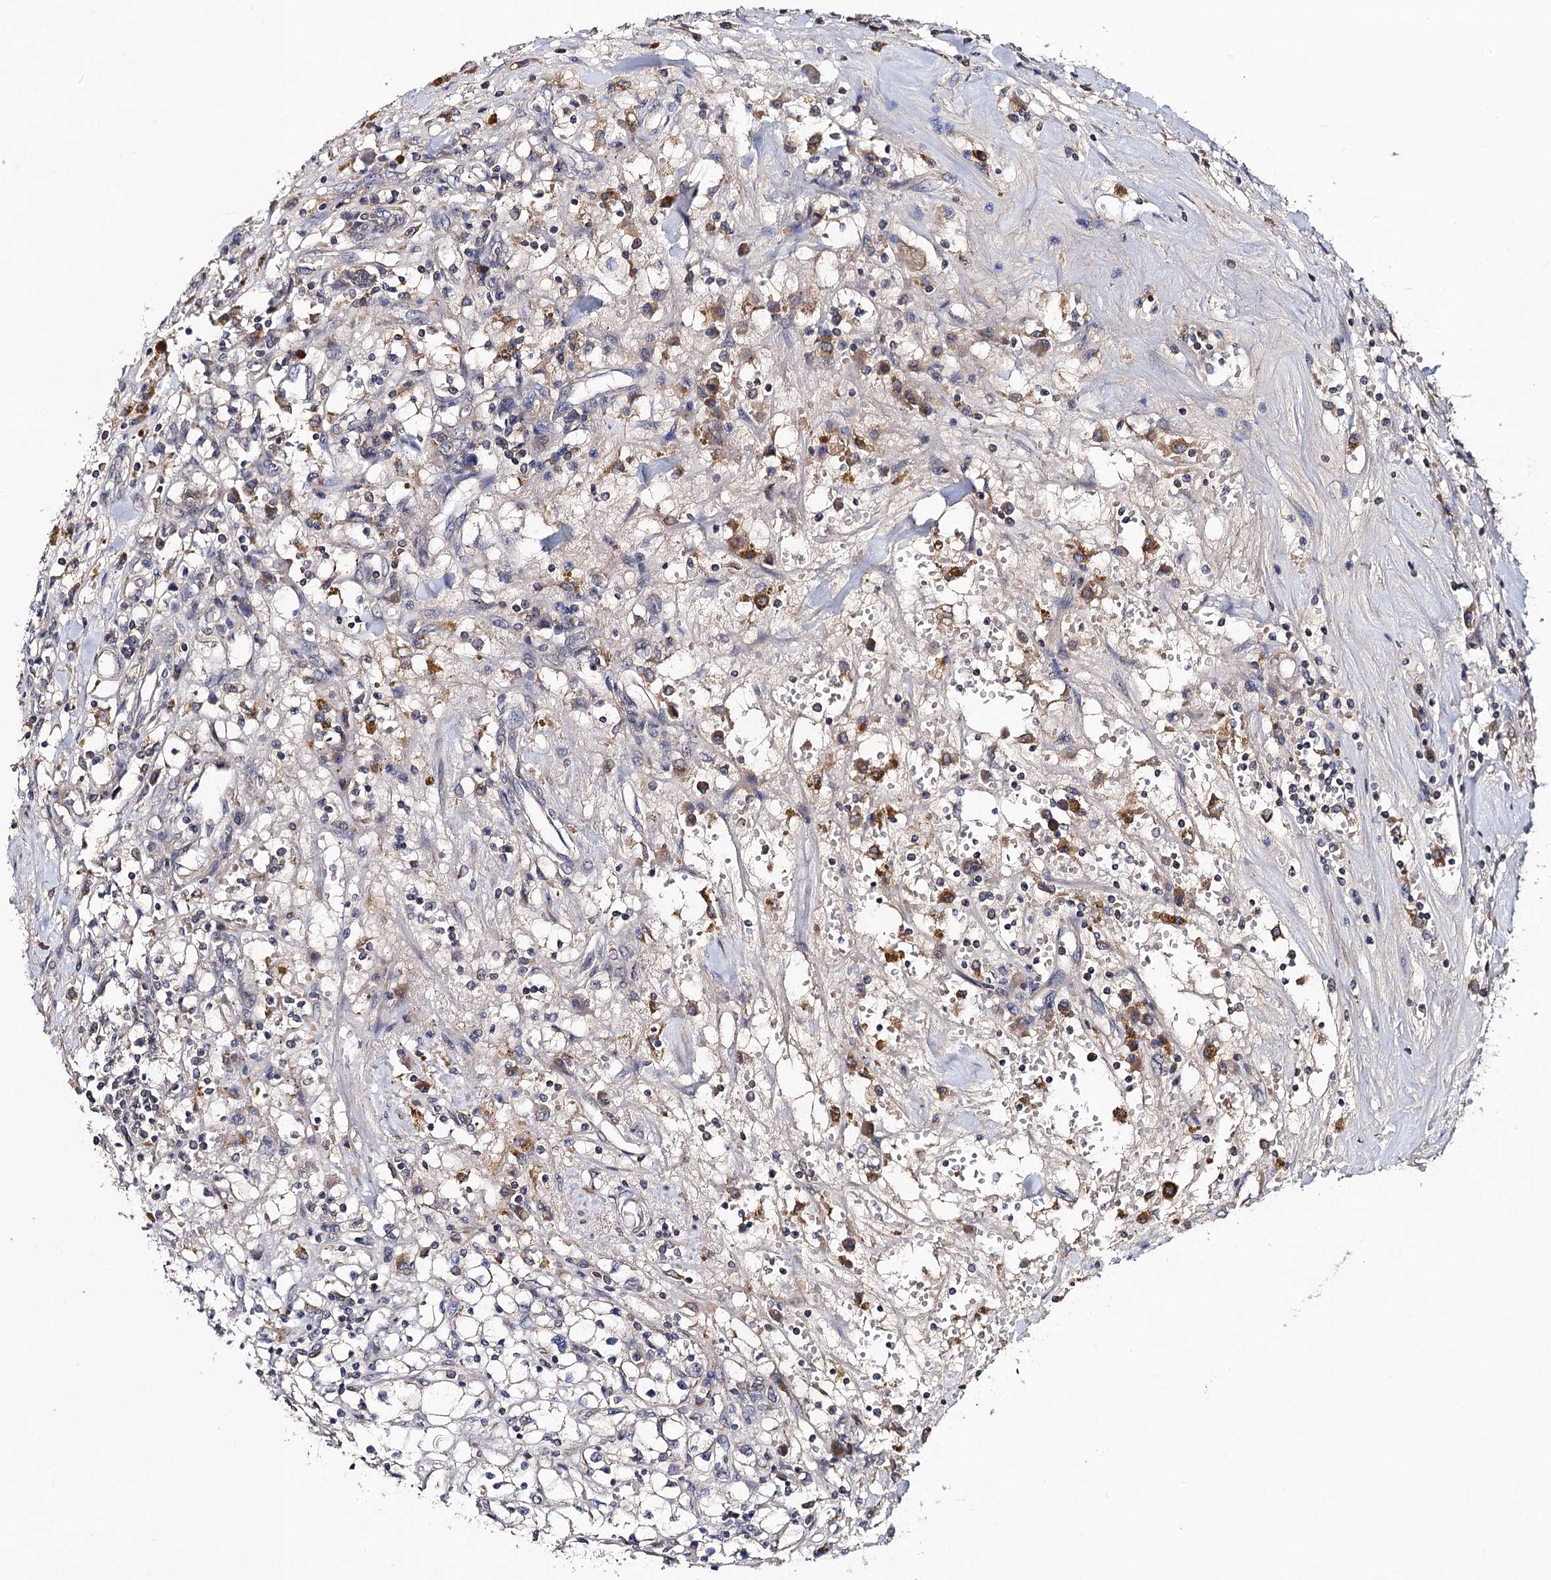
{"staining": {"intensity": "negative", "quantity": "none", "location": "none"}, "tissue": "renal cancer", "cell_type": "Tumor cells", "image_type": "cancer", "snomed": [{"axis": "morphology", "description": "Adenocarcinoma, NOS"}, {"axis": "topography", "description": "Kidney"}], "caption": "IHC of human renal cancer reveals no positivity in tumor cells. (DAB (3,3'-diaminobenzidine) immunohistochemistry (IHC), high magnification).", "gene": "VPS37D", "patient": {"sex": "male", "age": 56}}